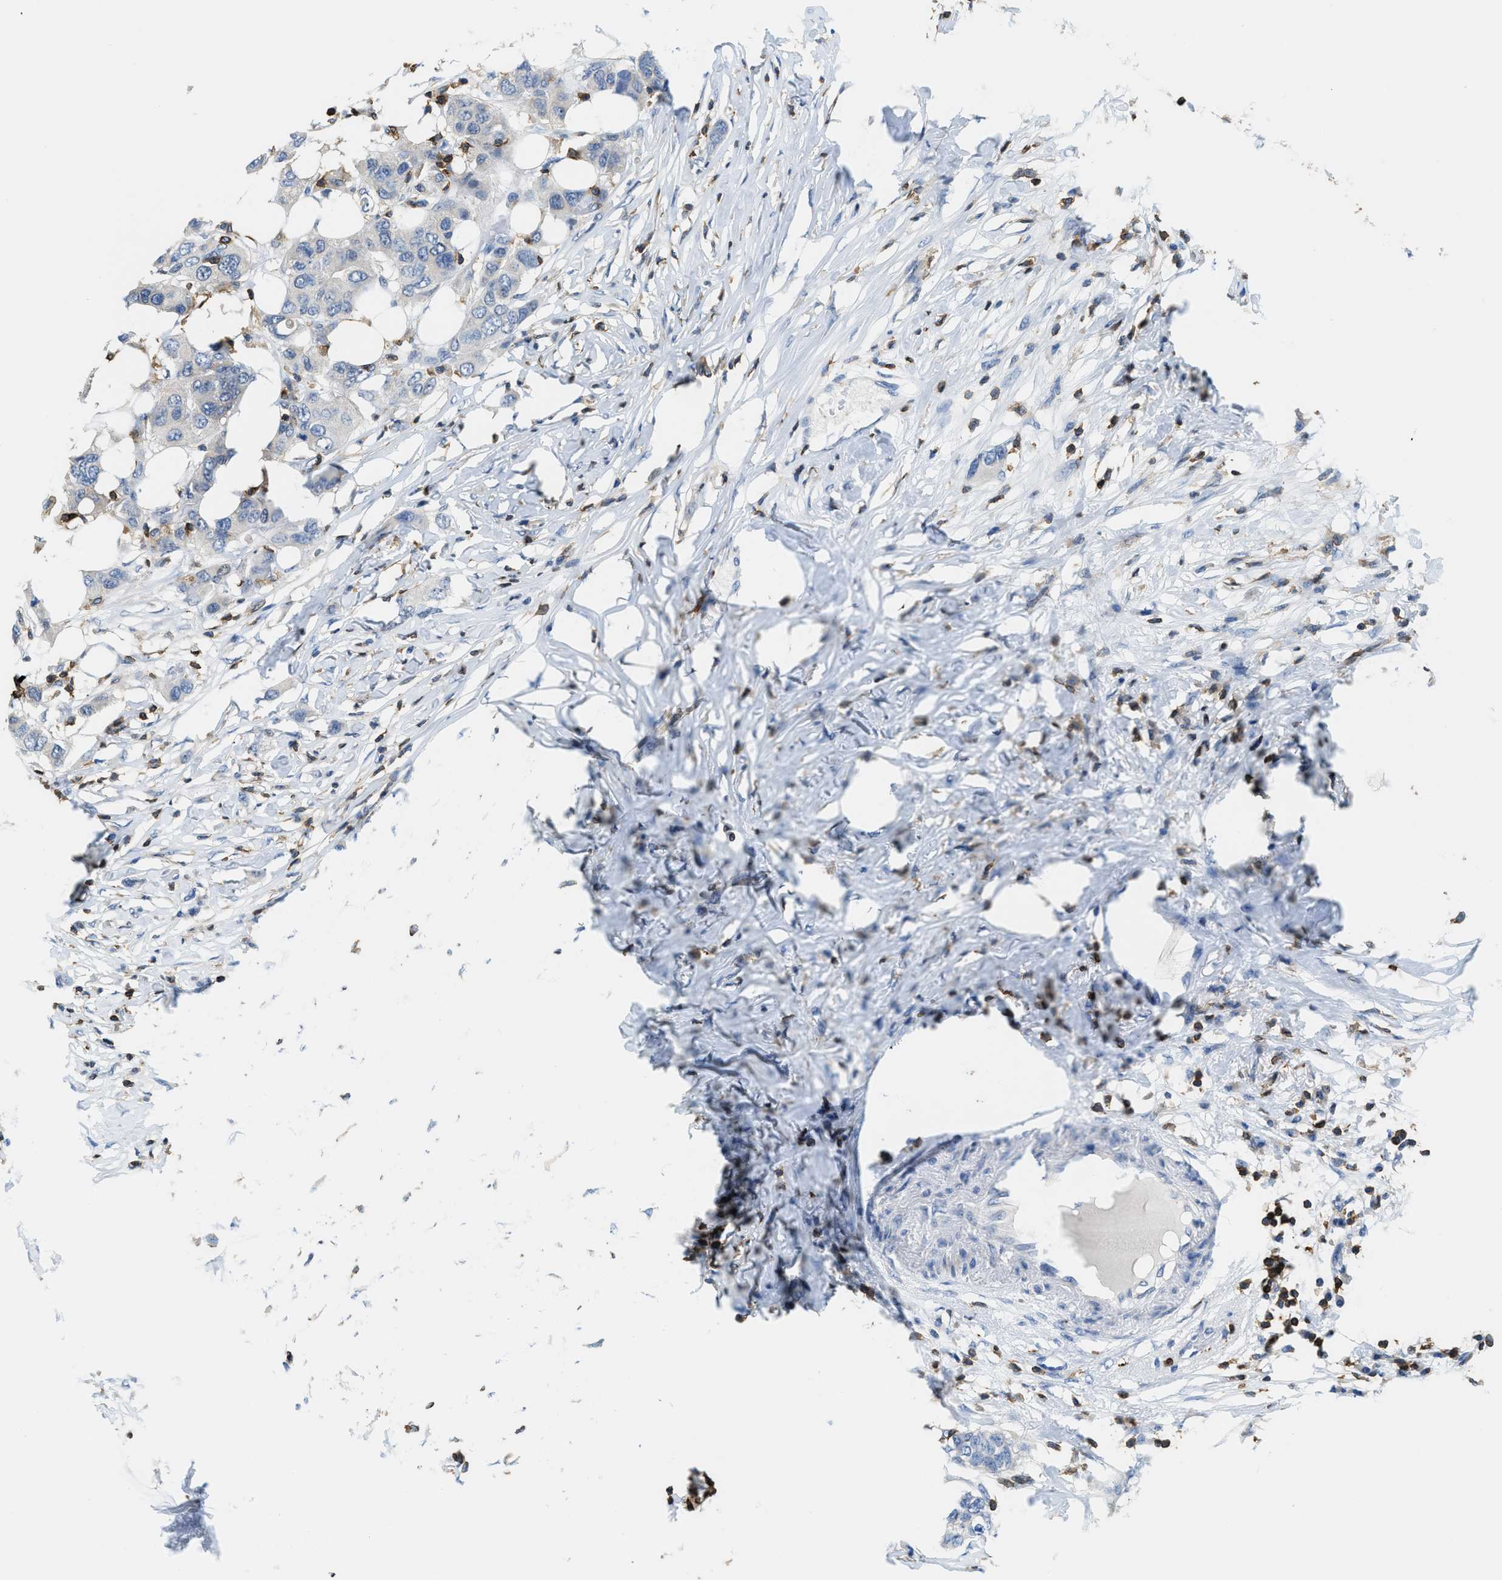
{"staining": {"intensity": "negative", "quantity": "none", "location": "none"}, "tissue": "breast cancer", "cell_type": "Tumor cells", "image_type": "cancer", "snomed": [{"axis": "morphology", "description": "Duct carcinoma"}, {"axis": "topography", "description": "Breast"}], "caption": "A high-resolution micrograph shows immunohistochemistry staining of breast cancer, which shows no significant staining in tumor cells.", "gene": "FAM151A", "patient": {"sex": "female", "age": 50}}